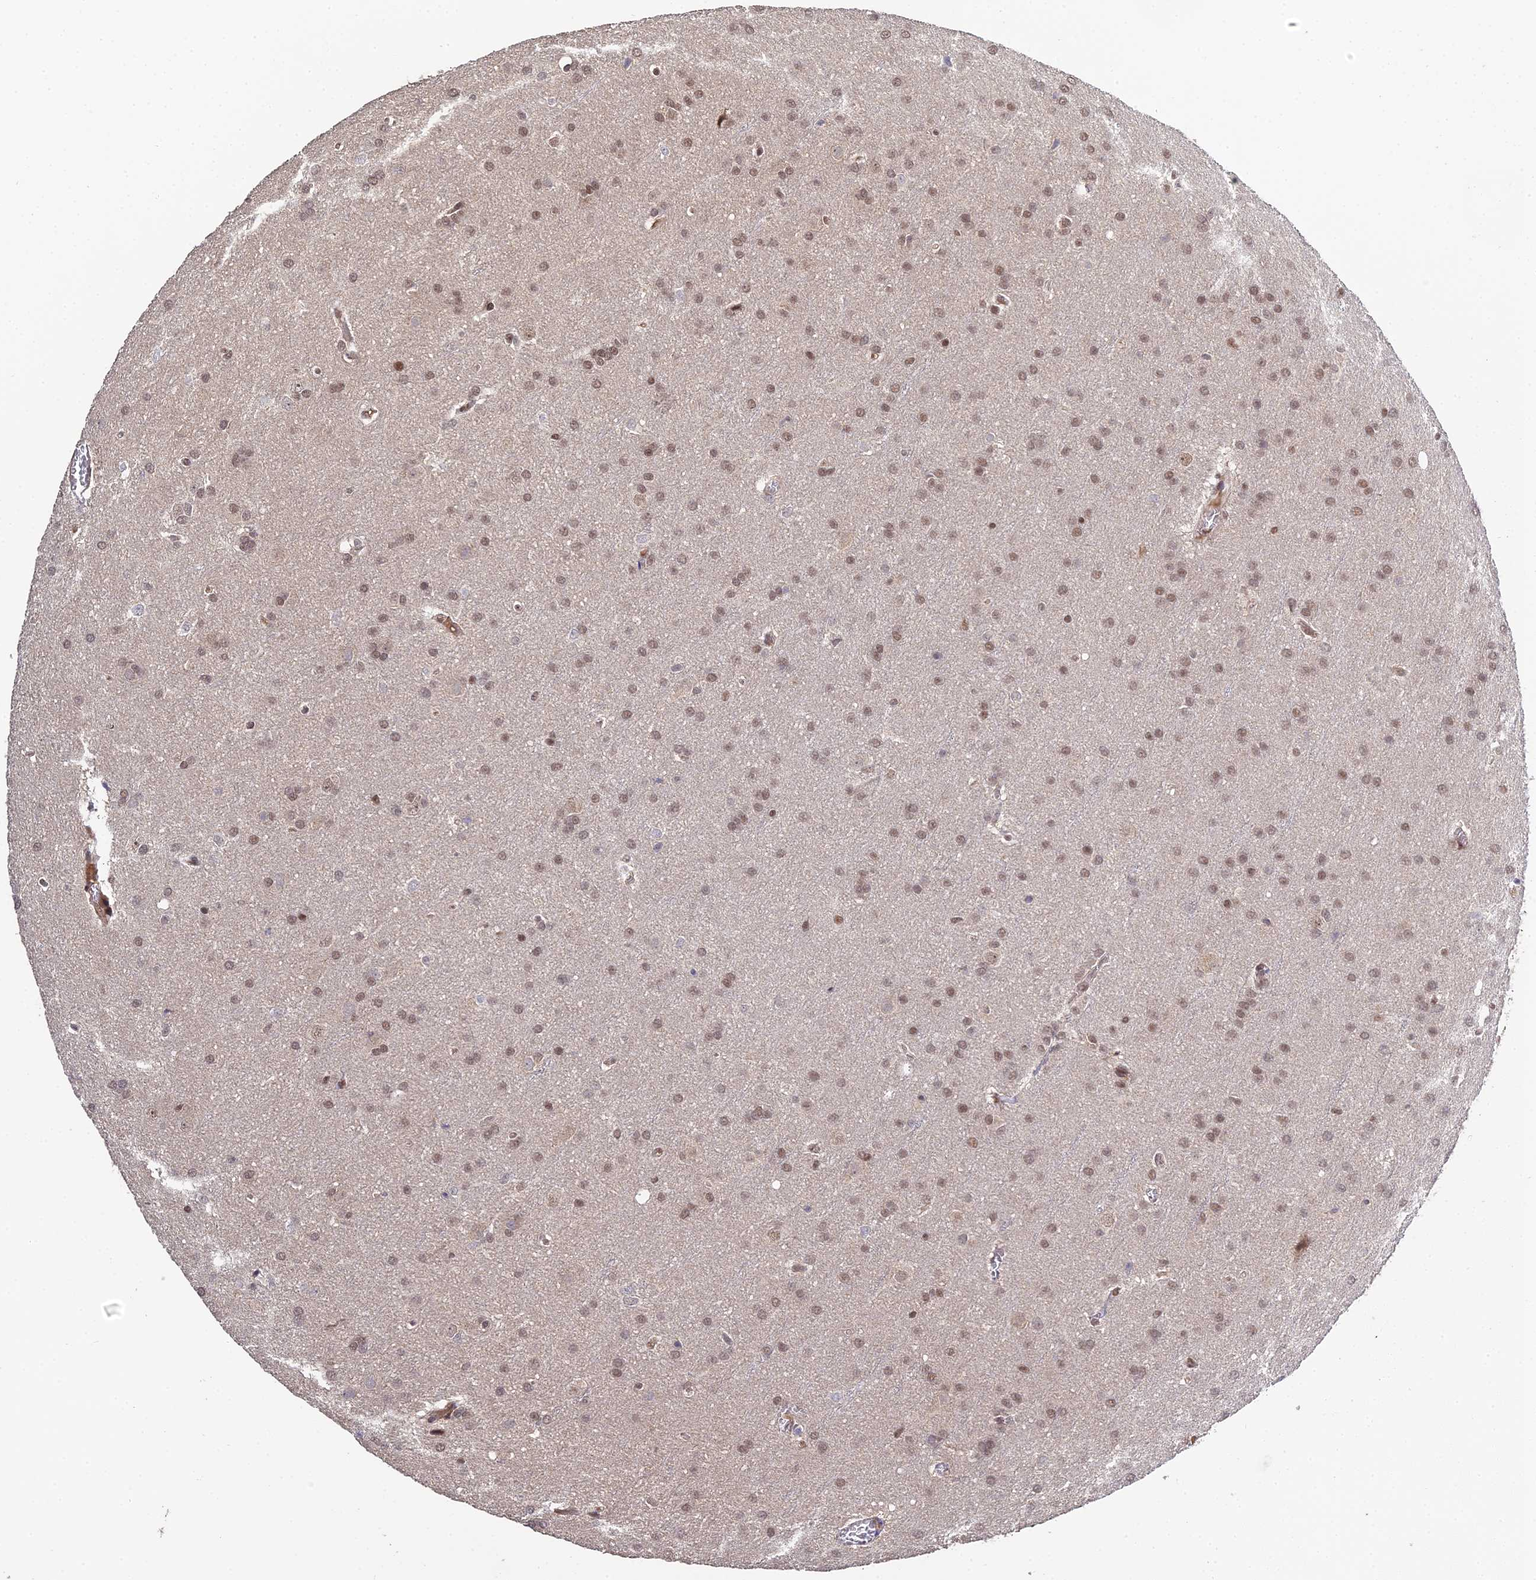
{"staining": {"intensity": "moderate", "quantity": "25%-75%", "location": "nuclear"}, "tissue": "glioma", "cell_type": "Tumor cells", "image_type": "cancer", "snomed": [{"axis": "morphology", "description": "Glioma, malignant, Low grade"}, {"axis": "topography", "description": "Brain"}], "caption": "The immunohistochemical stain labels moderate nuclear expression in tumor cells of malignant low-grade glioma tissue. Immunohistochemistry stains the protein of interest in brown and the nuclei are stained blue.", "gene": "ERCC5", "patient": {"sex": "female", "age": 32}}